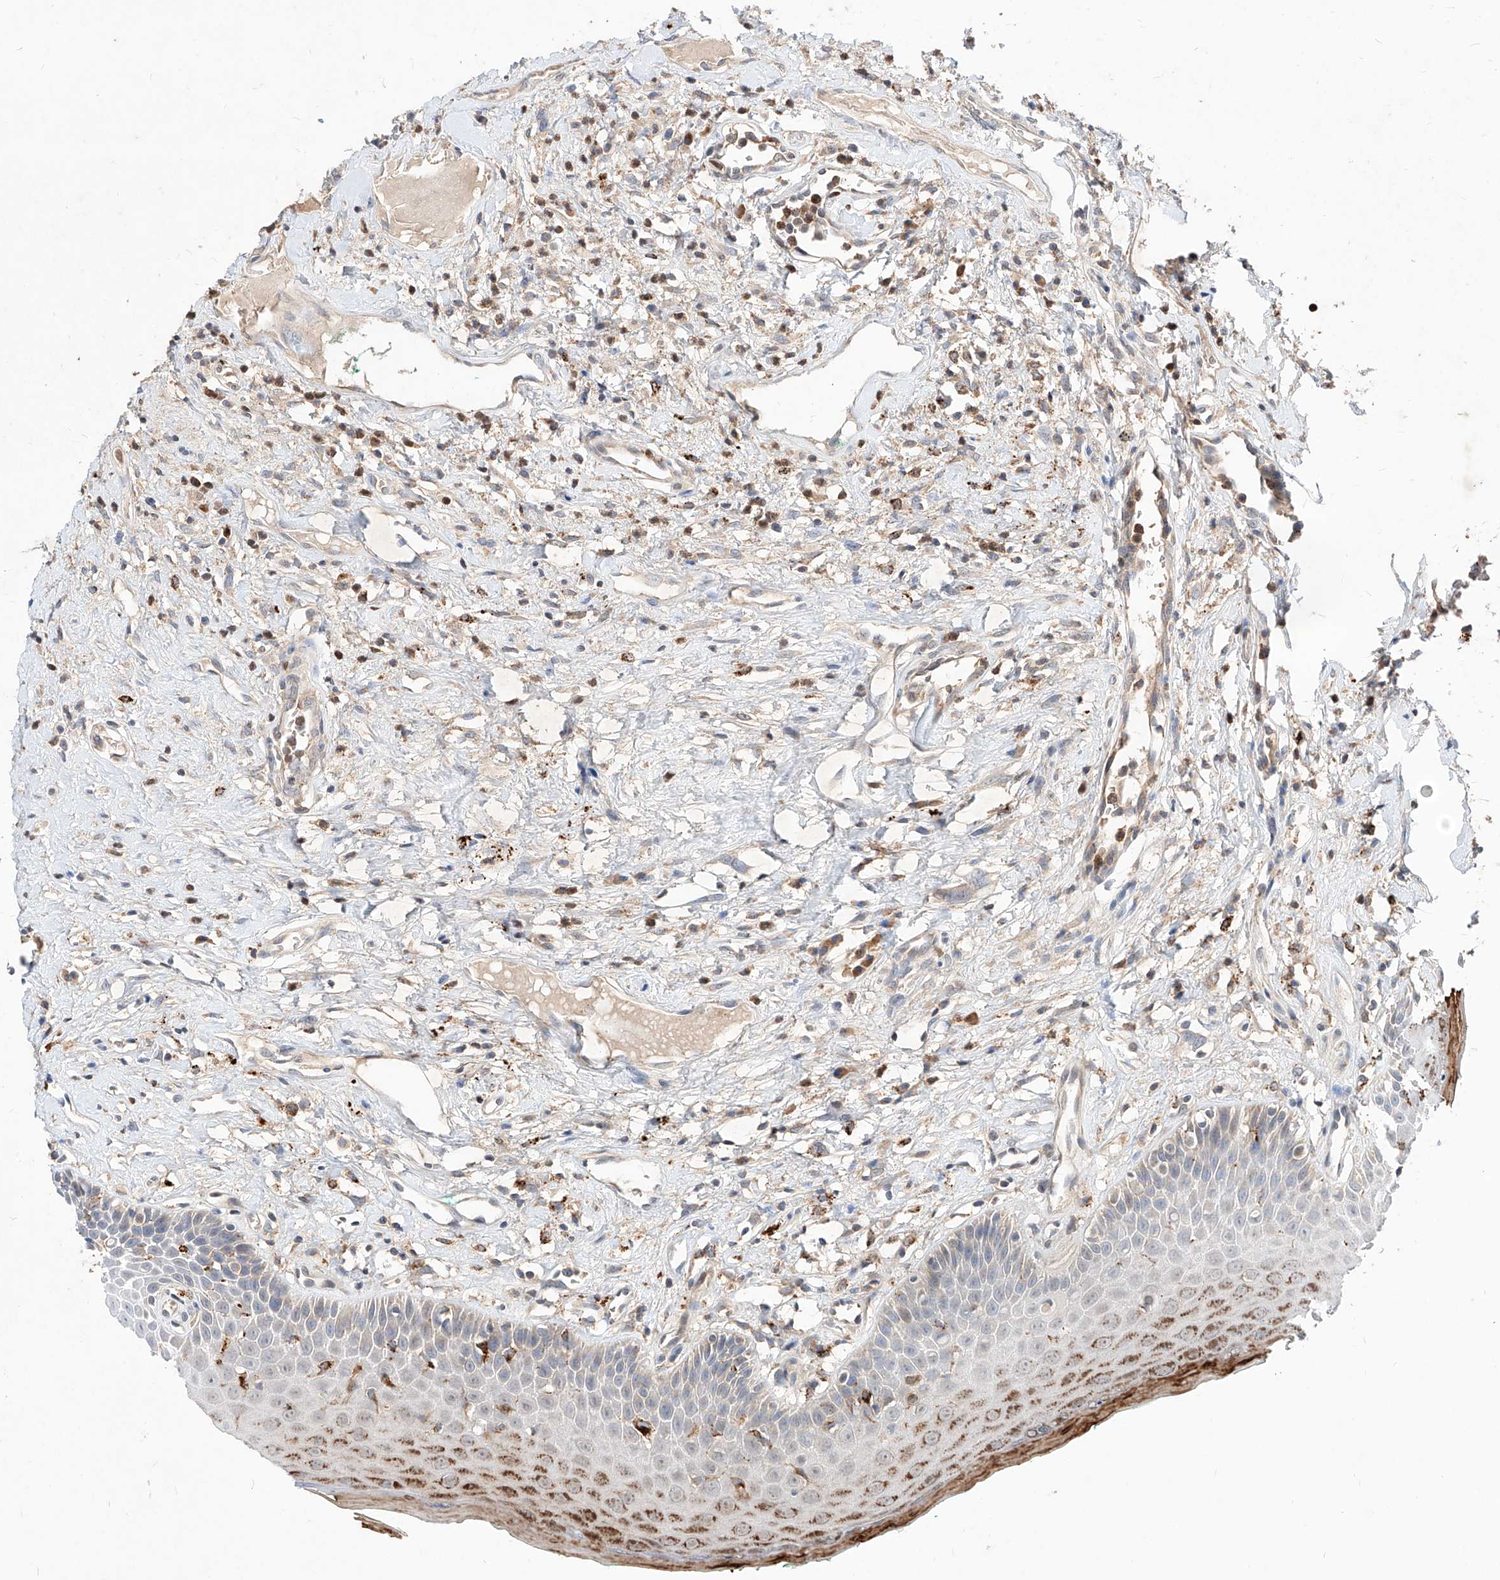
{"staining": {"intensity": "moderate", "quantity": "<25%", "location": "cytoplasmic/membranous"}, "tissue": "oral mucosa", "cell_type": "Squamous epithelial cells", "image_type": "normal", "snomed": [{"axis": "morphology", "description": "Normal tissue, NOS"}, {"axis": "topography", "description": "Oral tissue"}], "caption": "This micrograph demonstrates IHC staining of normal human oral mucosa, with low moderate cytoplasmic/membranous positivity in approximately <25% of squamous epithelial cells.", "gene": "TSNAX", "patient": {"sex": "female", "age": 70}}